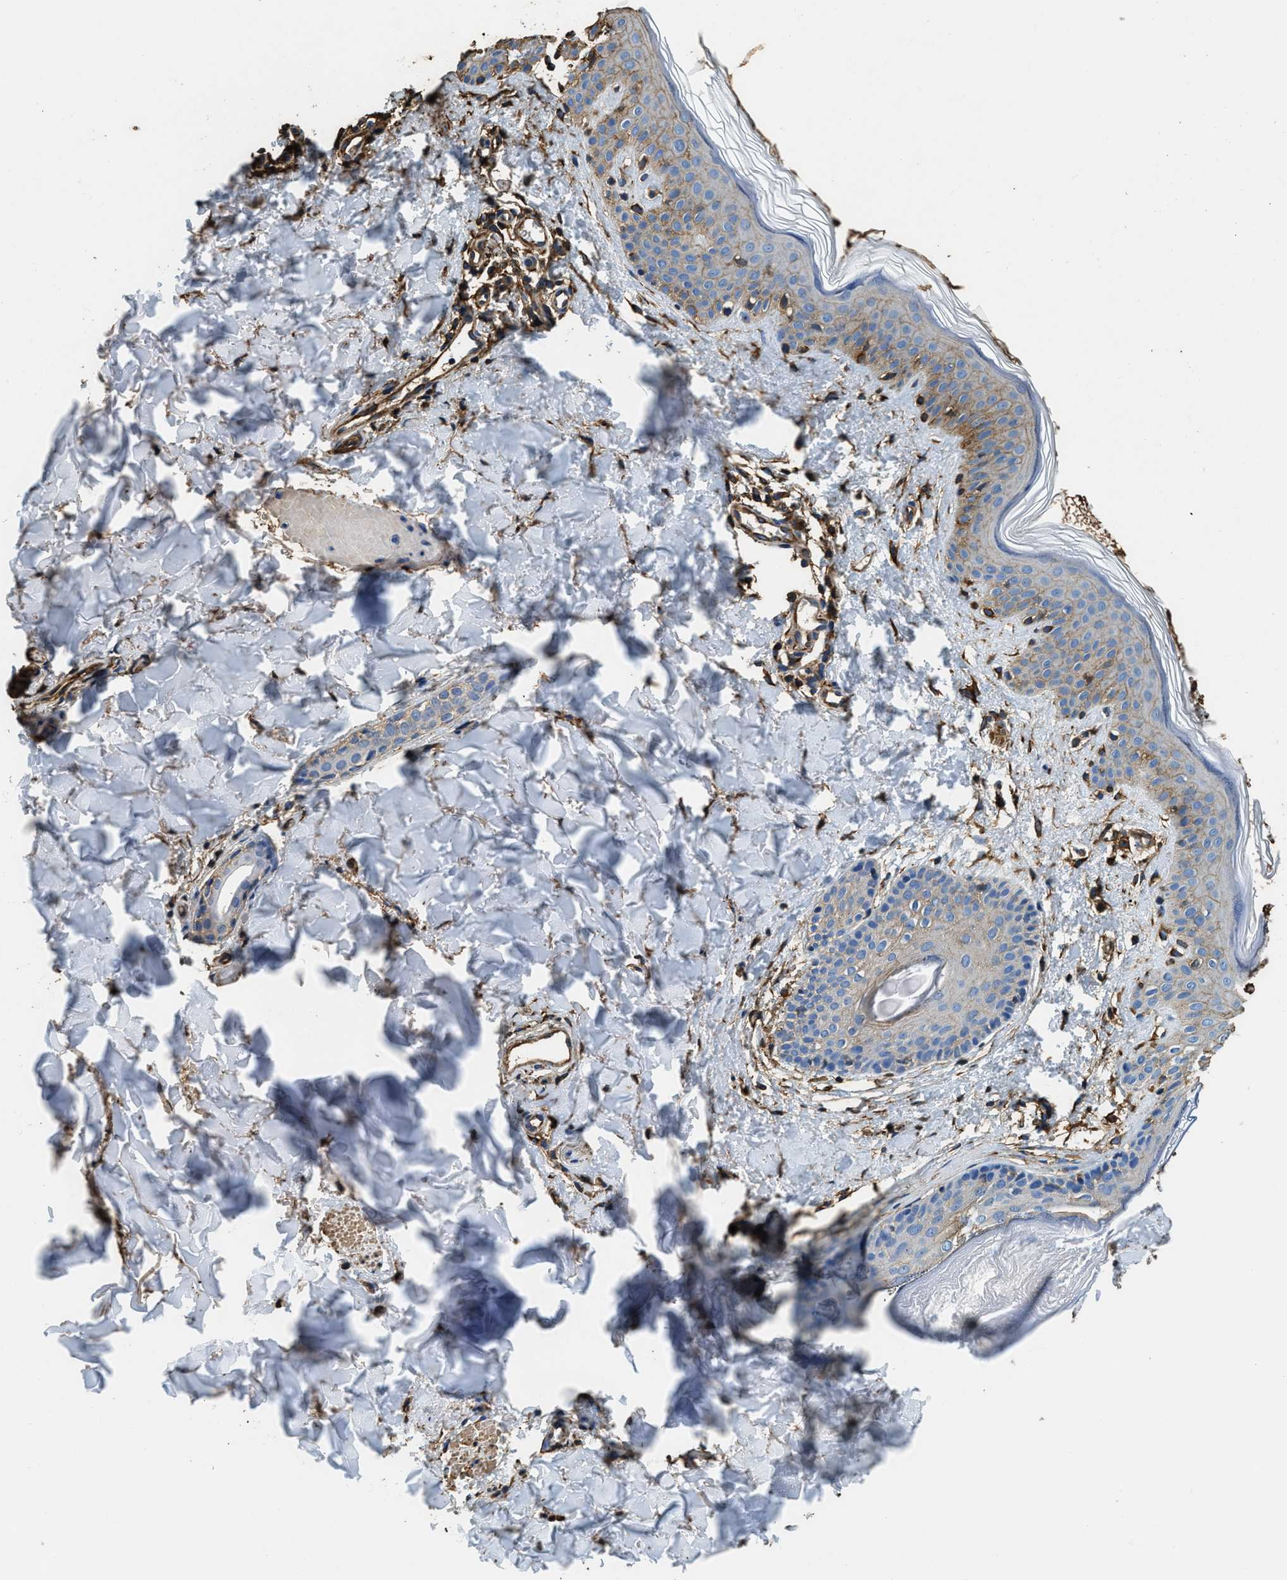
{"staining": {"intensity": "moderate", "quantity": "25%-75%", "location": "cytoplasmic/membranous"}, "tissue": "skin", "cell_type": "Fibroblasts", "image_type": "normal", "snomed": [{"axis": "morphology", "description": "Normal tissue, NOS"}, {"axis": "topography", "description": "Skin"}], "caption": "An image of human skin stained for a protein reveals moderate cytoplasmic/membranous brown staining in fibroblasts. (IHC, brightfield microscopy, high magnification).", "gene": "ACCS", "patient": {"sex": "male", "age": 40}}